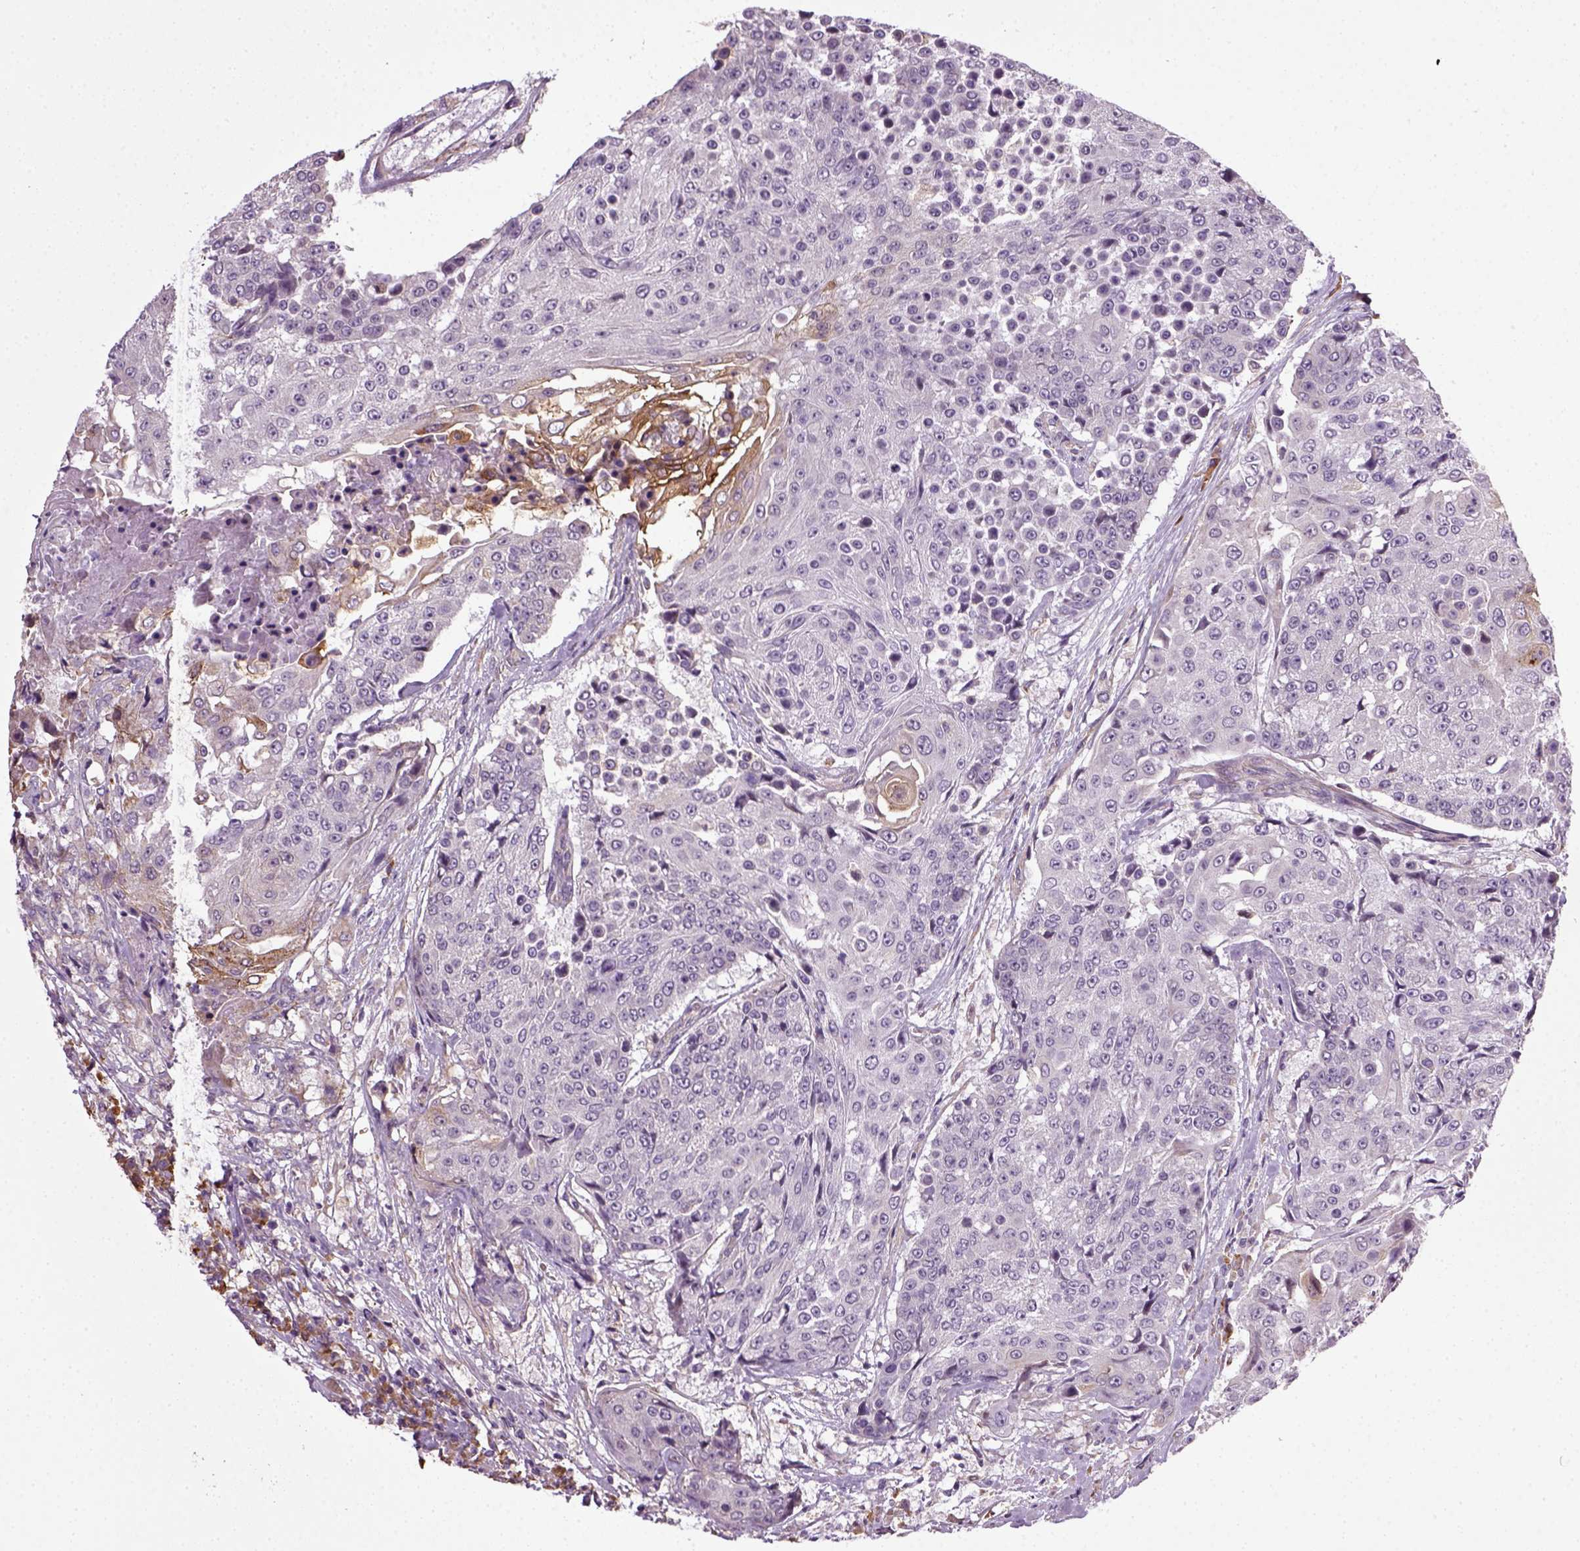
{"staining": {"intensity": "negative", "quantity": "none", "location": "none"}, "tissue": "urothelial cancer", "cell_type": "Tumor cells", "image_type": "cancer", "snomed": [{"axis": "morphology", "description": "Urothelial carcinoma, High grade"}, {"axis": "topography", "description": "Urinary bladder"}], "caption": "A high-resolution micrograph shows IHC staining of urothelial carcinoma (high-grade), which reveals no significant staining in tumor cells.", "gene": "TPRG1", "patient": {"sex": "female", "age": 63}}